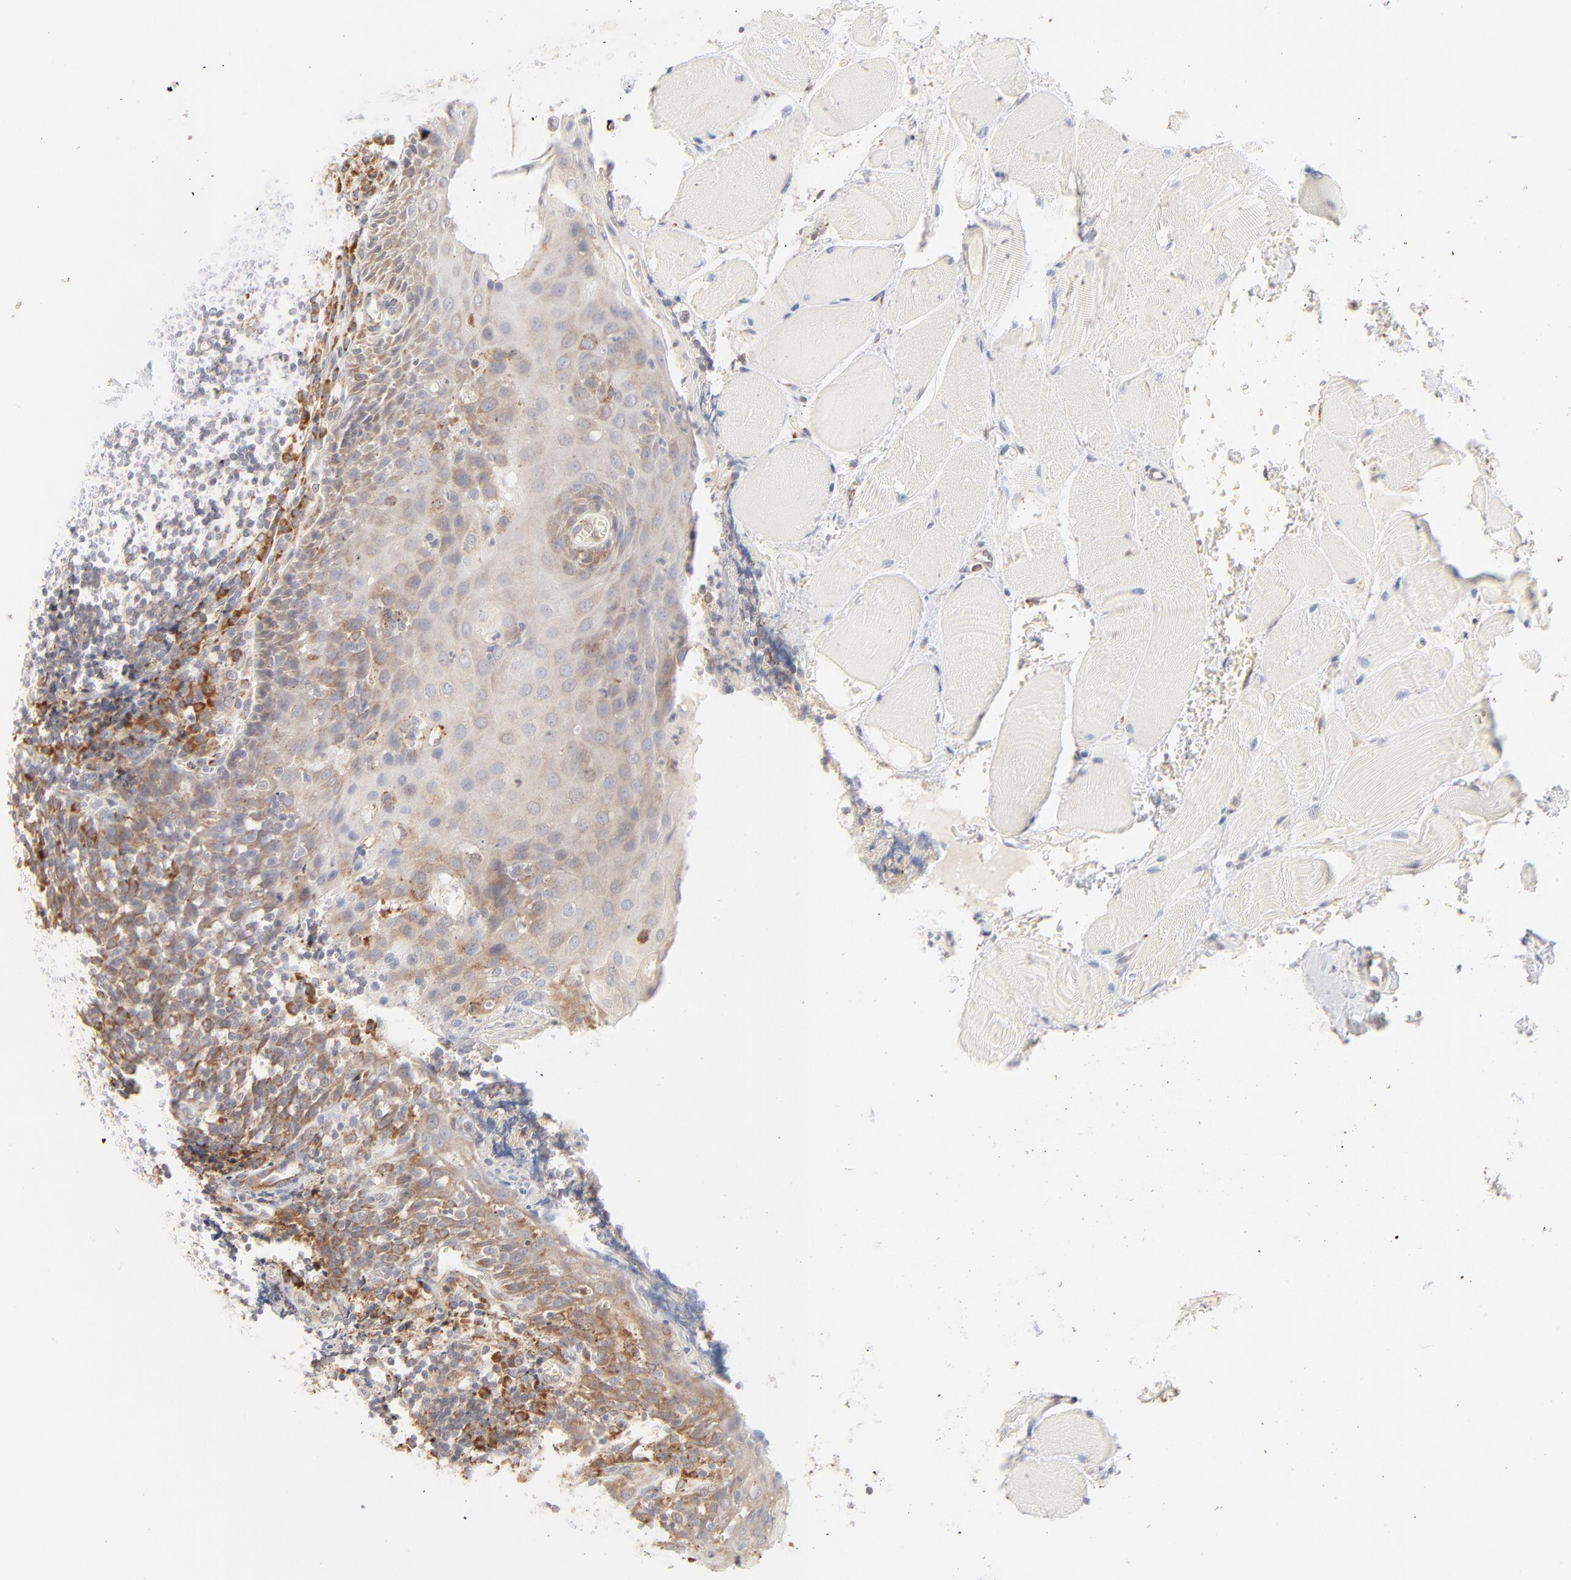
{"staining": {"intensity": "strong", "quantity": "<25%", "location": "cytoplasmic/membranous"}, "tissue": "tonsil", "cell_type": "Germinal center cells", "image_type": "normal", "snomed": [{"axis": "morphology", "description": "Normal tissue, NOS"}, {"axis": "topography", "description": "Tonsil"}], "caption": "A micrograph of human tonsil stained for a protein displays strong cytoplasmic/membranous brown staining in germinal center cells. The staining was performed using DAB to visualize the protein expression in brown, while the nuclei were stained in blue with hematoxylin (Magnification: 20x).", "gene": "PARP12", "patient": {"sex": "male", "age": 20}}